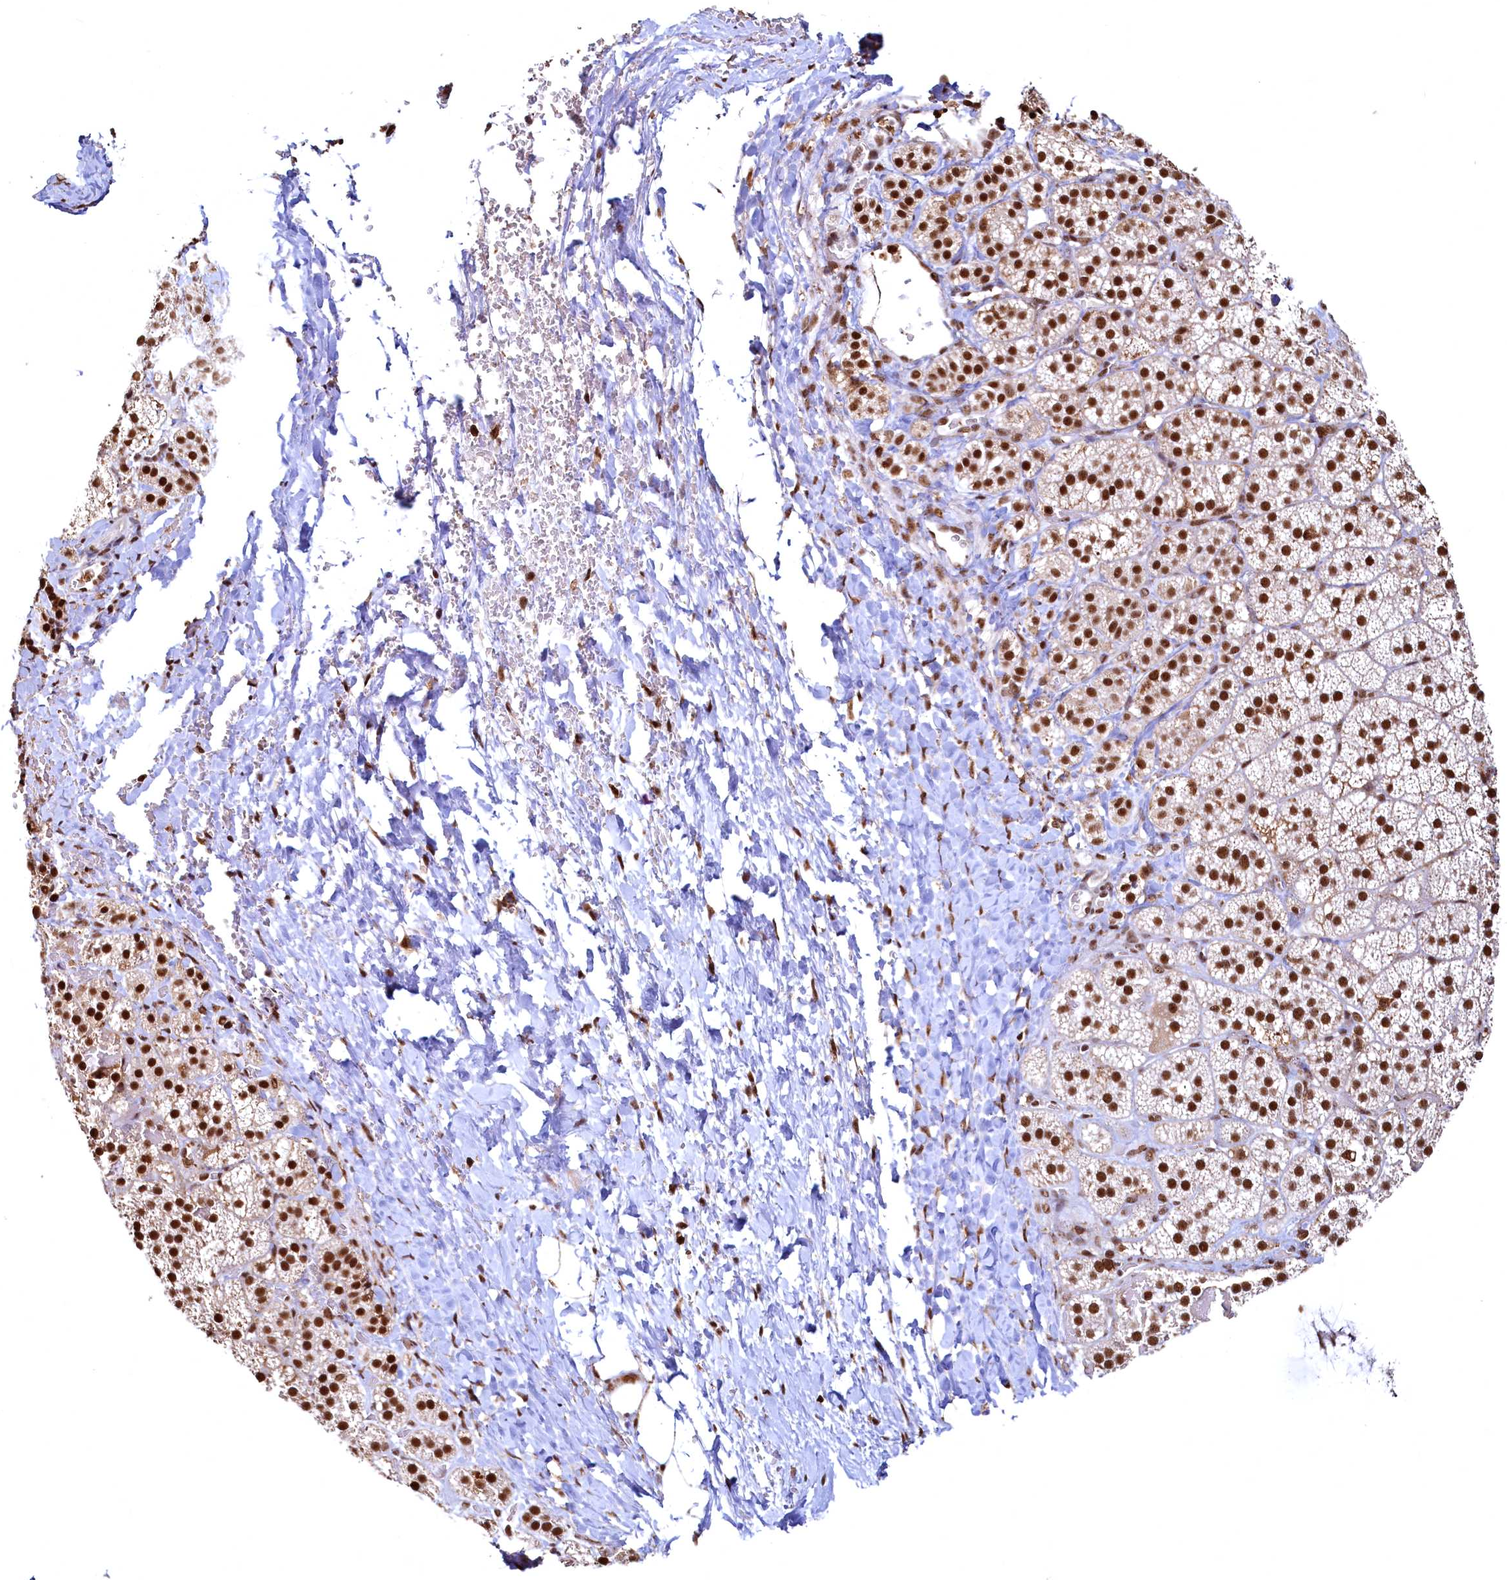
{"staining": {"intensity": "strong", "quantity": ">75%", "location": "nuclear"}, "tissue": "adrenal gland", "cell_type": "Glandular cells", "image_type": "normal", "snomed": [{"axis": "morphology", "description": "Normal tissue, NOS"}, {"axis": "topography", "description": "Adrenal gland"}], "caption": "Approximately >75% of glandular cells in normal human adrenal gland show strong nuclear protein staining as visualized by brown immunohistochemical staining.", "gene": "RSRC2", "patient": {"sex": "female", "age": 44}}